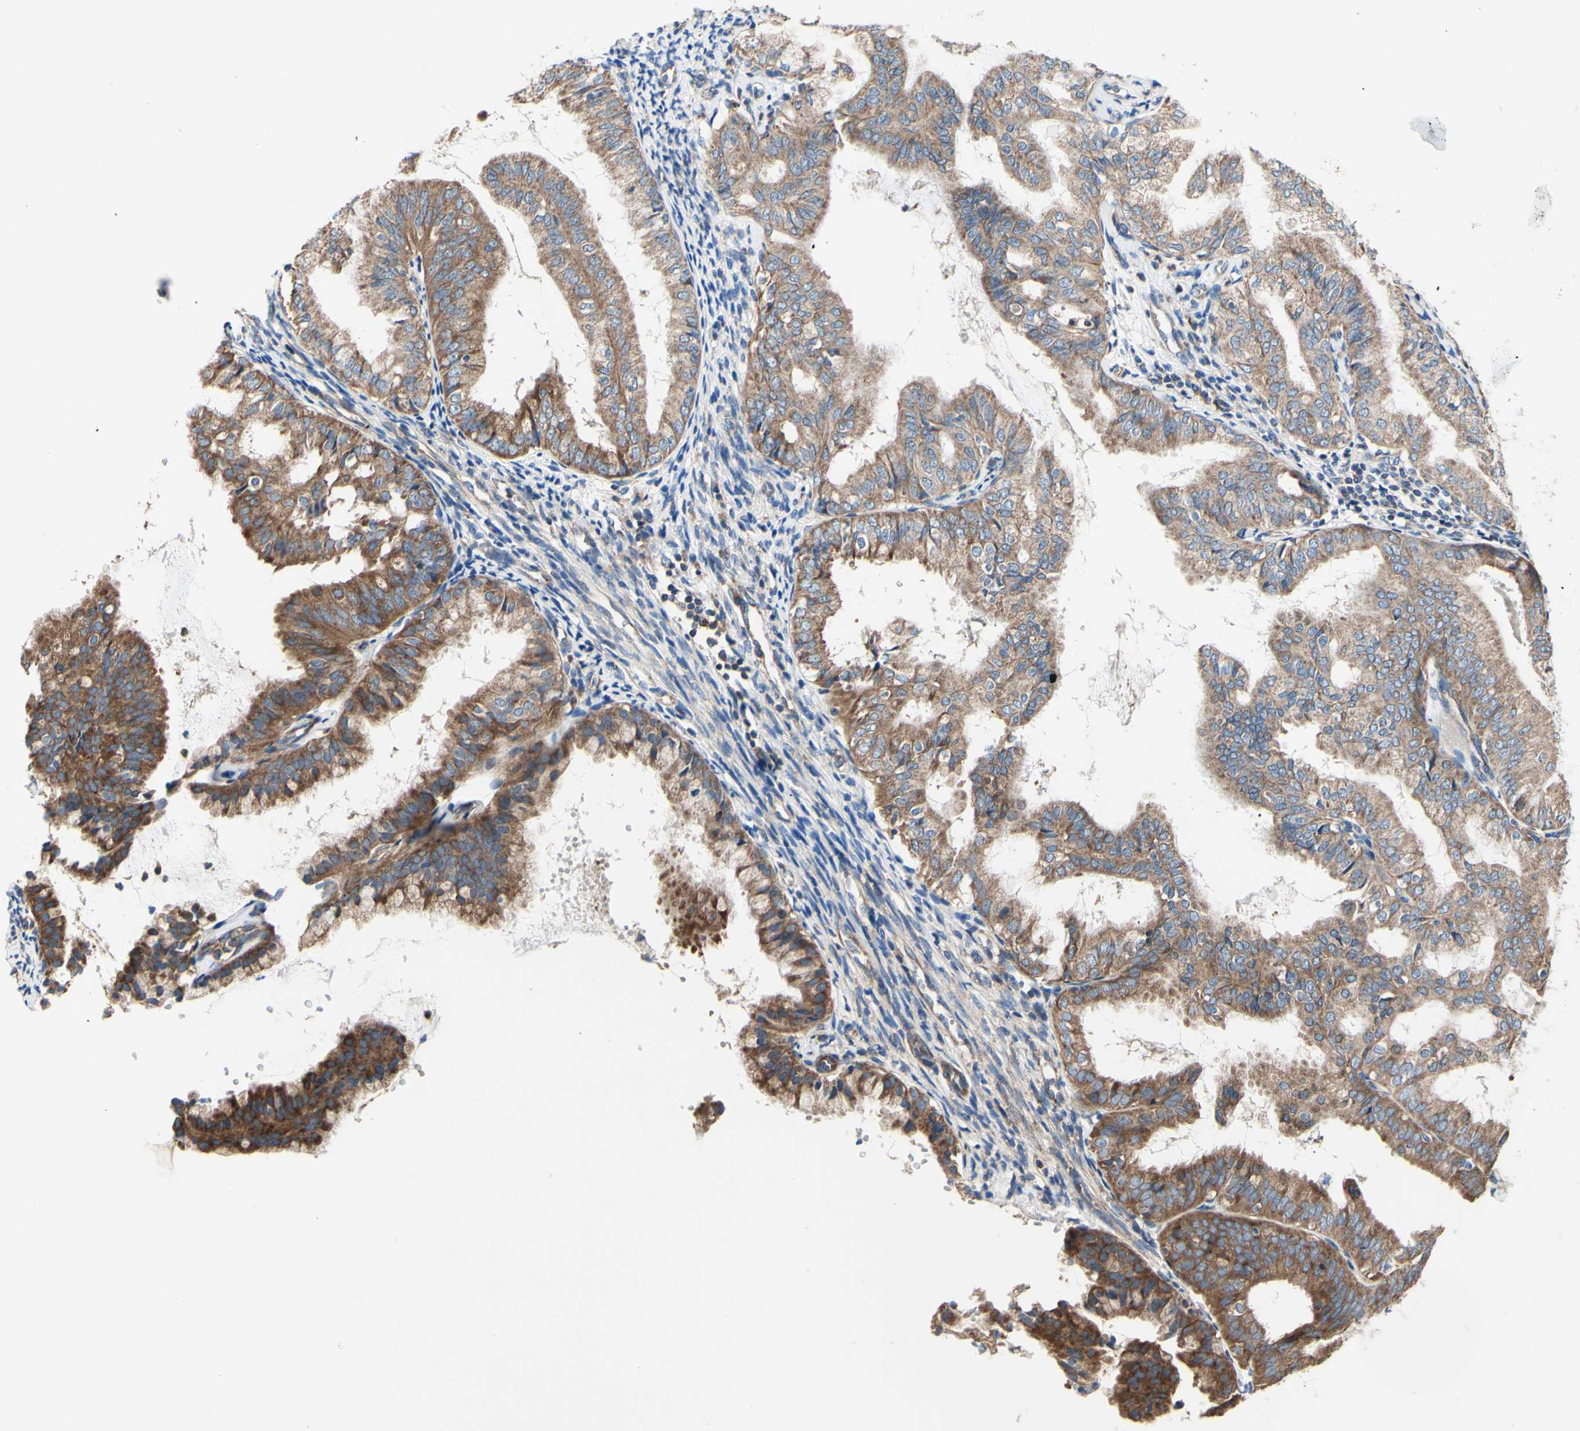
{"staining": {"intensity": "strong", "quantity": ">75%", "location": "cytoplasmic/membranous"}, "tissue": "endometrial cancer", "cell_type": "Tumor cells", "image_type": "cancer", "snomed": [{"axis": "morphology", "description": "Adenocarcinoma, NOS"}, {"axis": "topography", "description": "Endometrium"}], "caption": "This is a photomicrograph of immunohistochemistry staining of endometrial cancer, which shows strong positivity in the cytoplasmic/membranous of tumor cells.", "gene": "FMR1", "patient": {"sex": "female", "age": 63}}